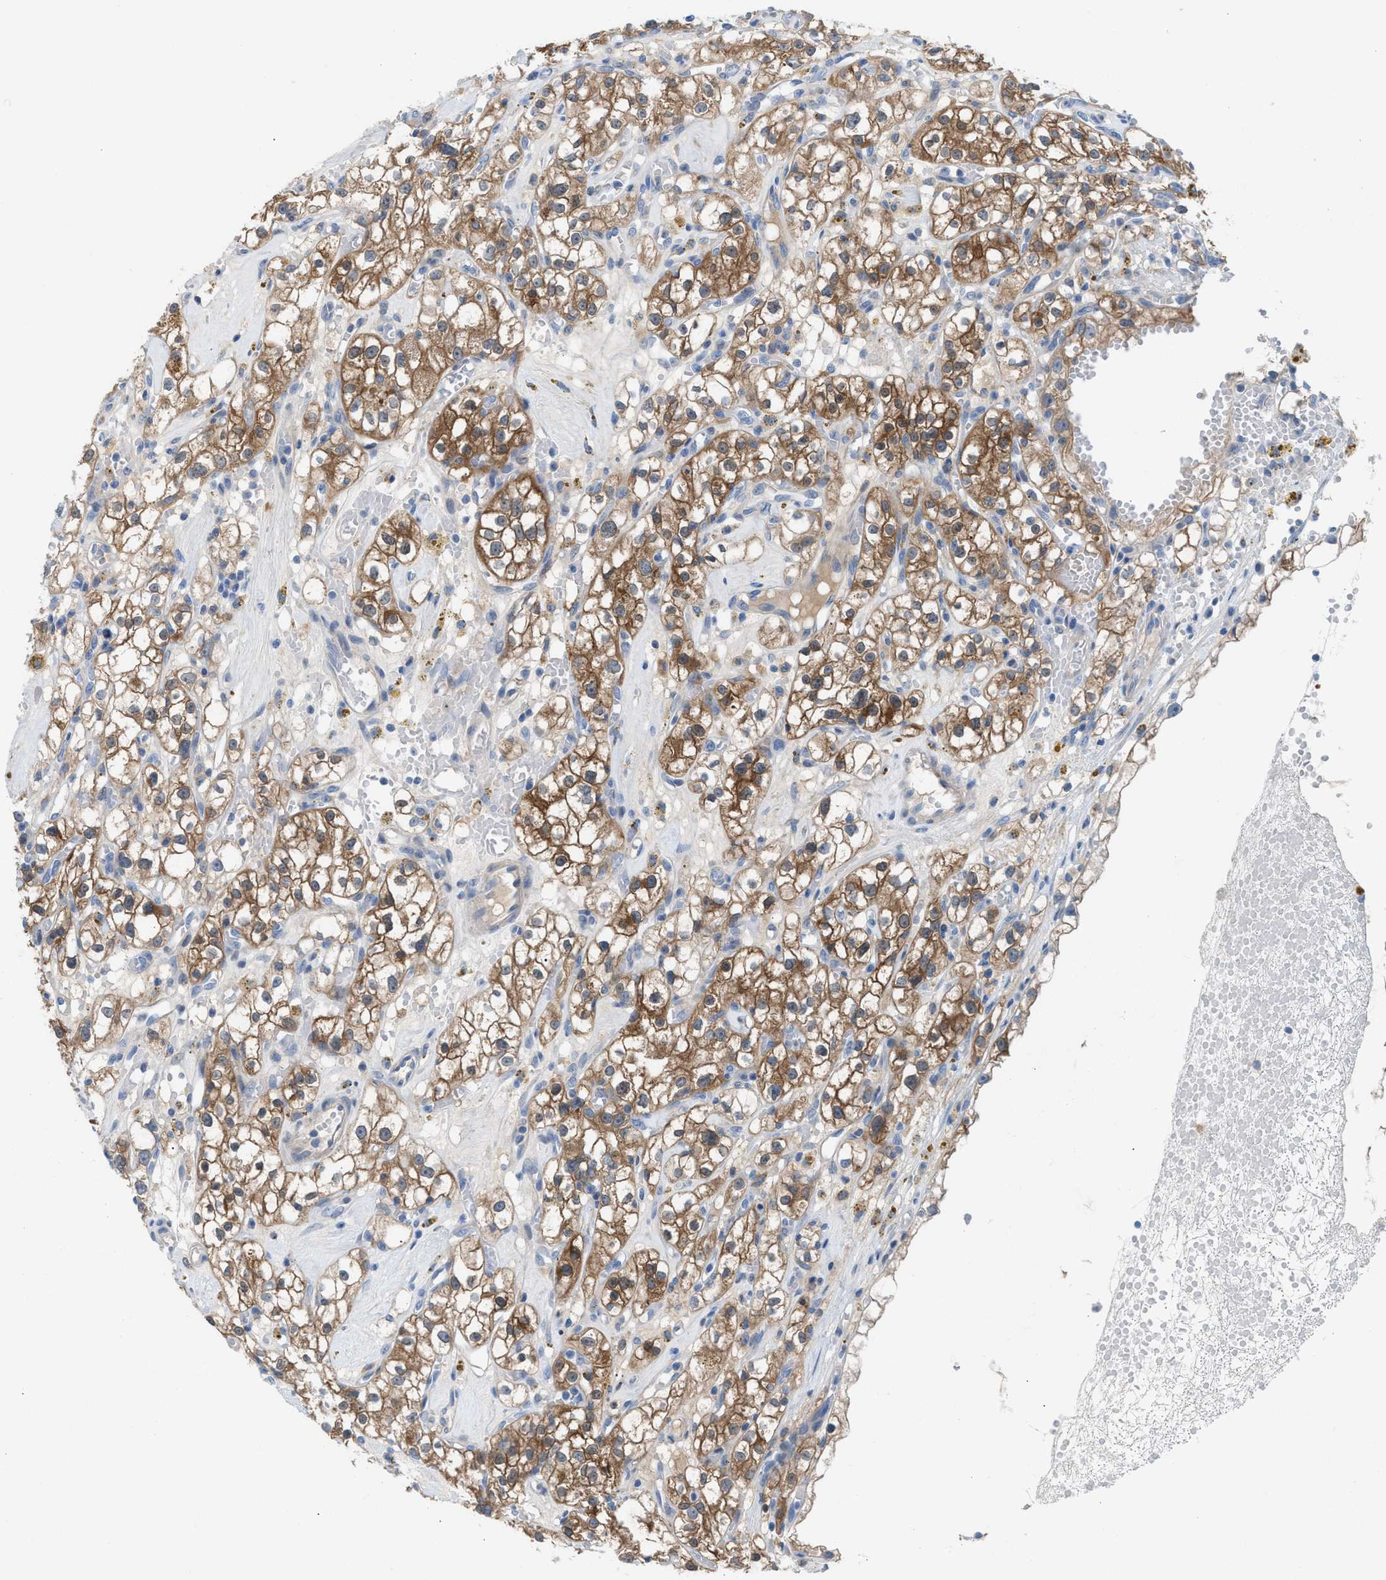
{"staining": {"intensity": "moderate", "quantity": ">75%", "location": "cytoplasmic/membranous"}, "tissue": "renal cancer", "cell_type": "Tumor cells", "image_type": "cancer", "snomed": [{"axis": "morphology", "description": "Adenocarcinoma, NOS"}, {"axis": "topography", "description": "Kidney"}], "caption": "Renal cancer was stained to show a protein in brown. There is medium levels of moderate cytoplasmic/membranous expression in about >75% of tumor cells. Immunohistochemistry (ihc) stains the protein of interest in brown and the nuclei are stained blue.", "gene": "ASPA", "patient": {"sex": "male", "age": 56}}